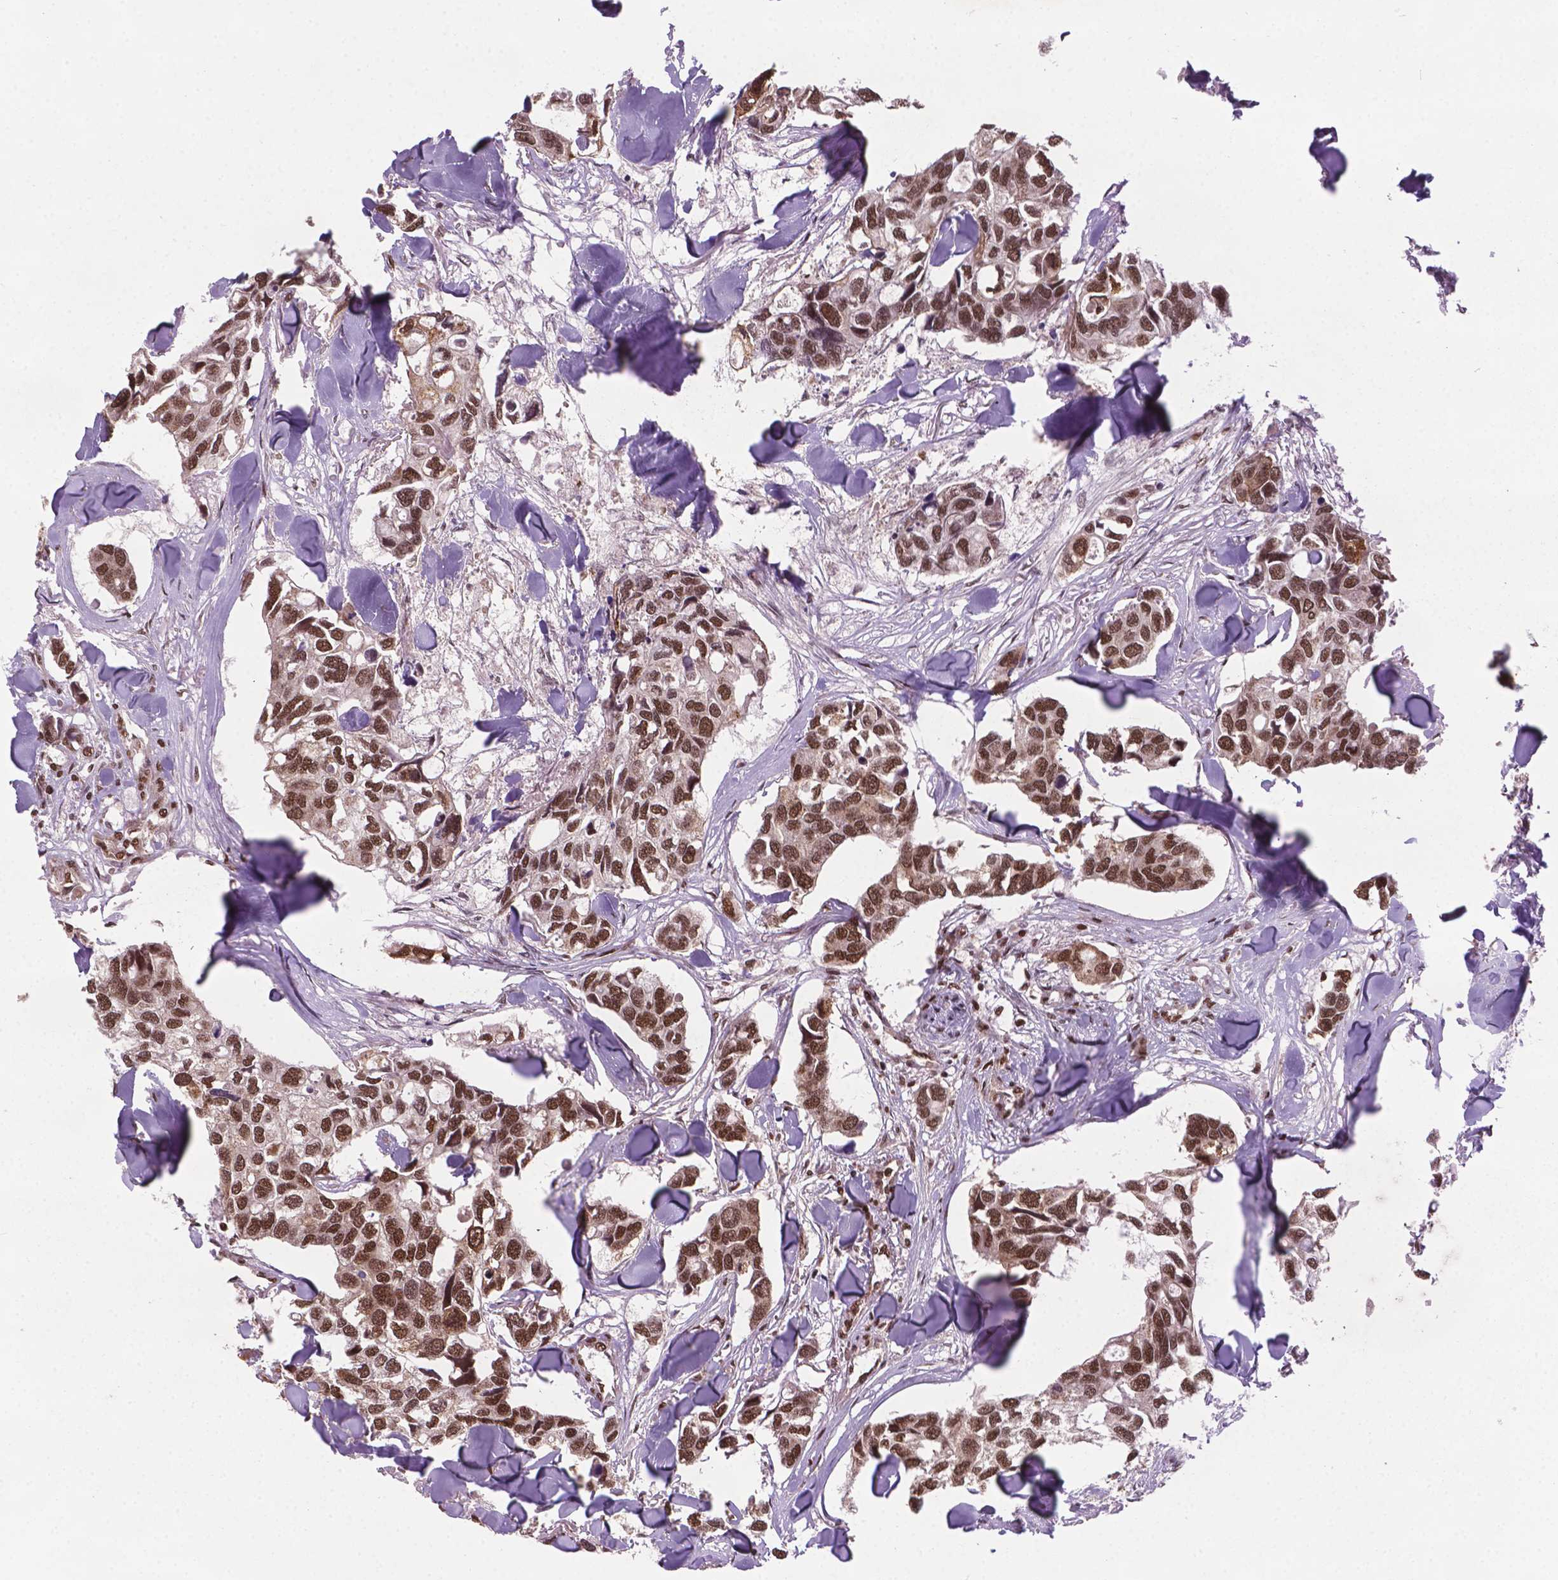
{"staining": {"intensity": "moderate", "quantity": ">75%", "location": "nuclear"}, "tissue": "breast cancer", "cell_type": "Tumor cells", "image_type": "cancer", "snomed": [{"axis": "morphology", "description": "Duct carcinoma"}, {"axis": "topography", "description": "Breast"}], "caption": "Tumor cells demonstrate moderate nuclear staining in approximately >75% of cells in breast cancer. The protein is stained brown, and the nuclei are stained in blue (DAB IHC with brightfield microscopy, high magnification).", "gene": "SIRT6", "patient": {"sex": "female", "age": 83}}